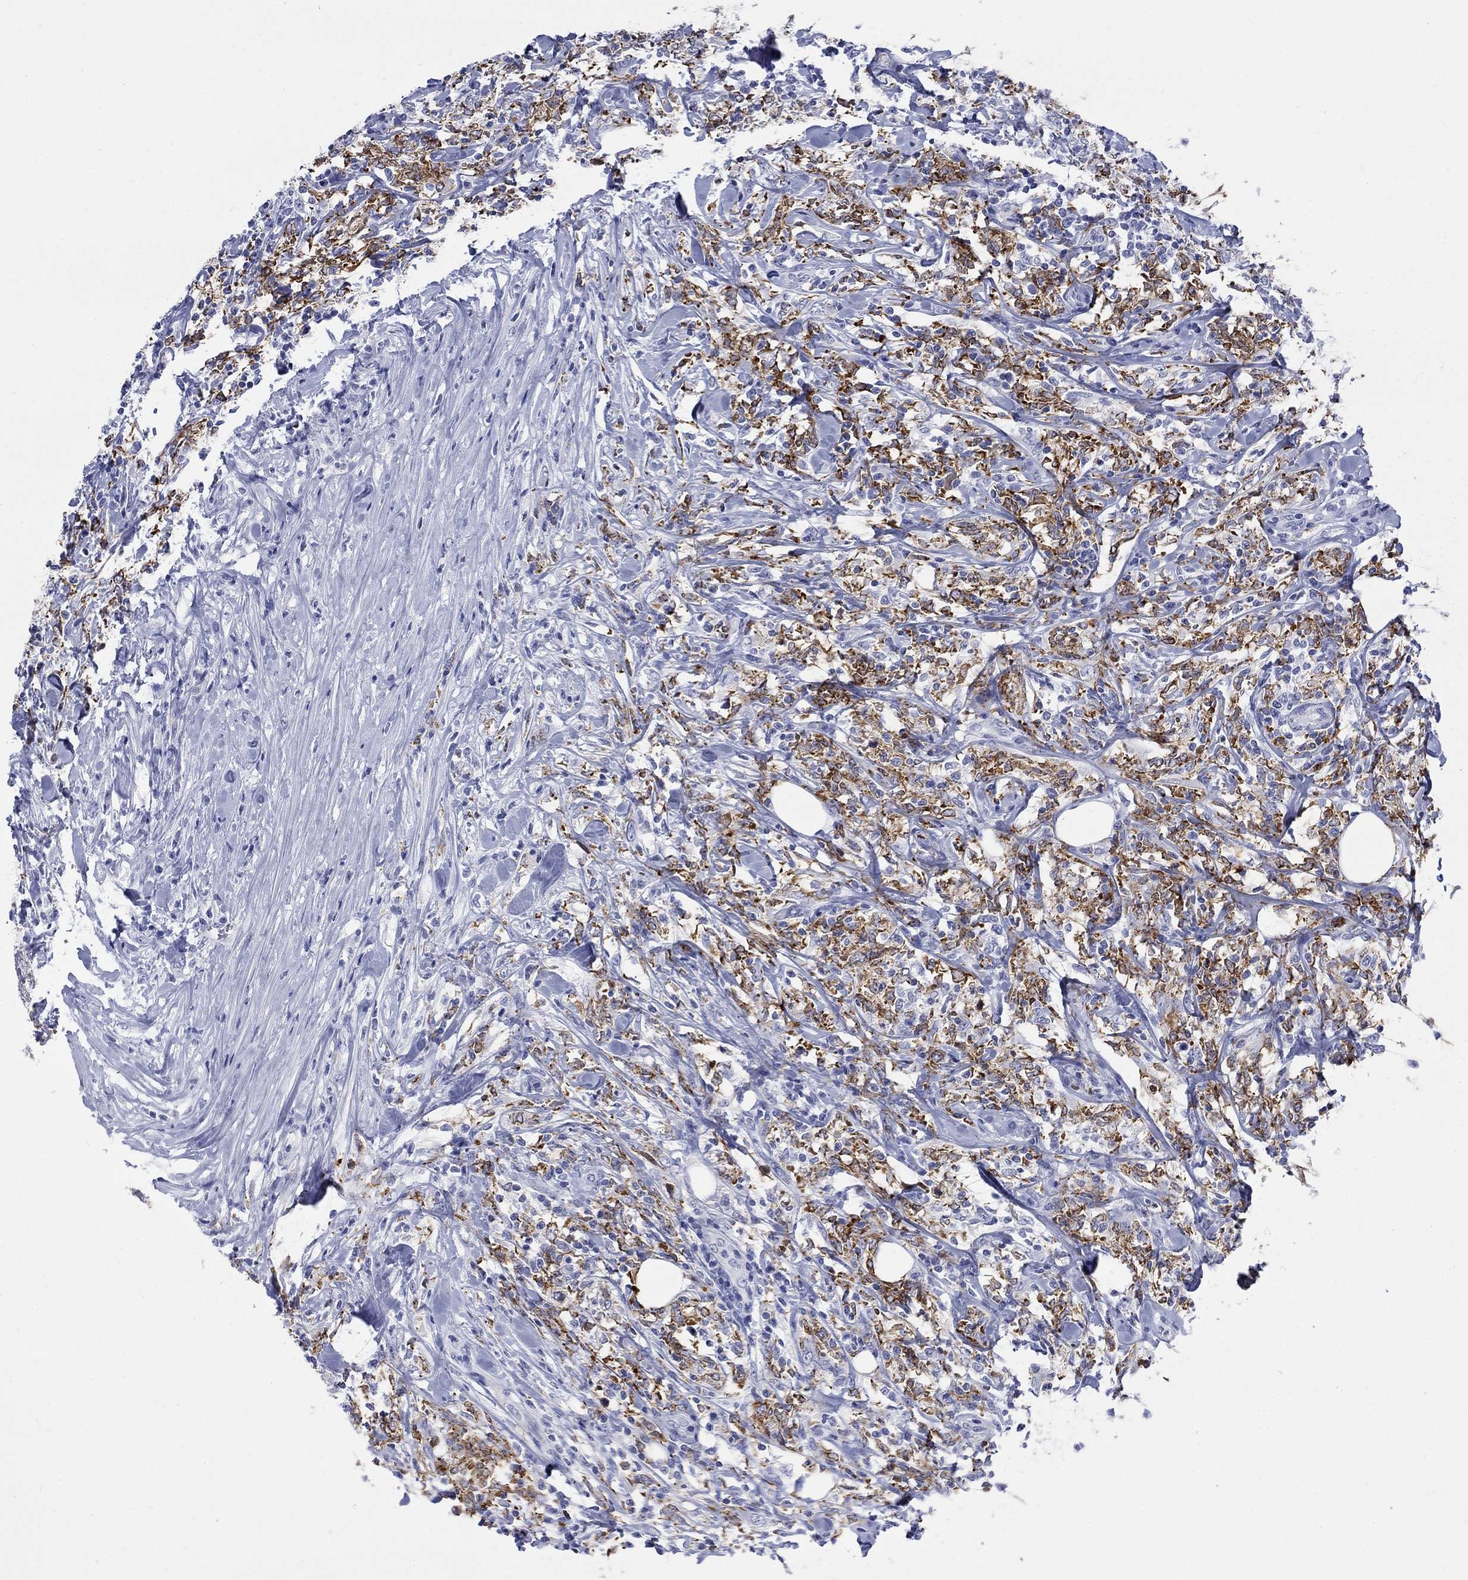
{"staining": {"intensity": "strong", "quantity": "25%-75%", "location": "cytoplasmic/membranous"}, "tissue": "lymphoma", "cell_type": "Tumor cells", "image_type": "cancer", "snomed": [{"axis": "morphology", "description": "Malignant lymphoma, non-Hodgkin's type, High grade"}, {"axis": "topography", "description": "Lymph node"}], "caption": "Protein expression analysis of human malignant lymphoma, non-Hodgkin's type (high-grade) reveals strong cytoplasmic/membranous staining in about 25%-75% of tumor cells. Nuclei are stained in blue.", "gene": "IGF2BP3", "patient": {"sex": "female", "age": 84}}